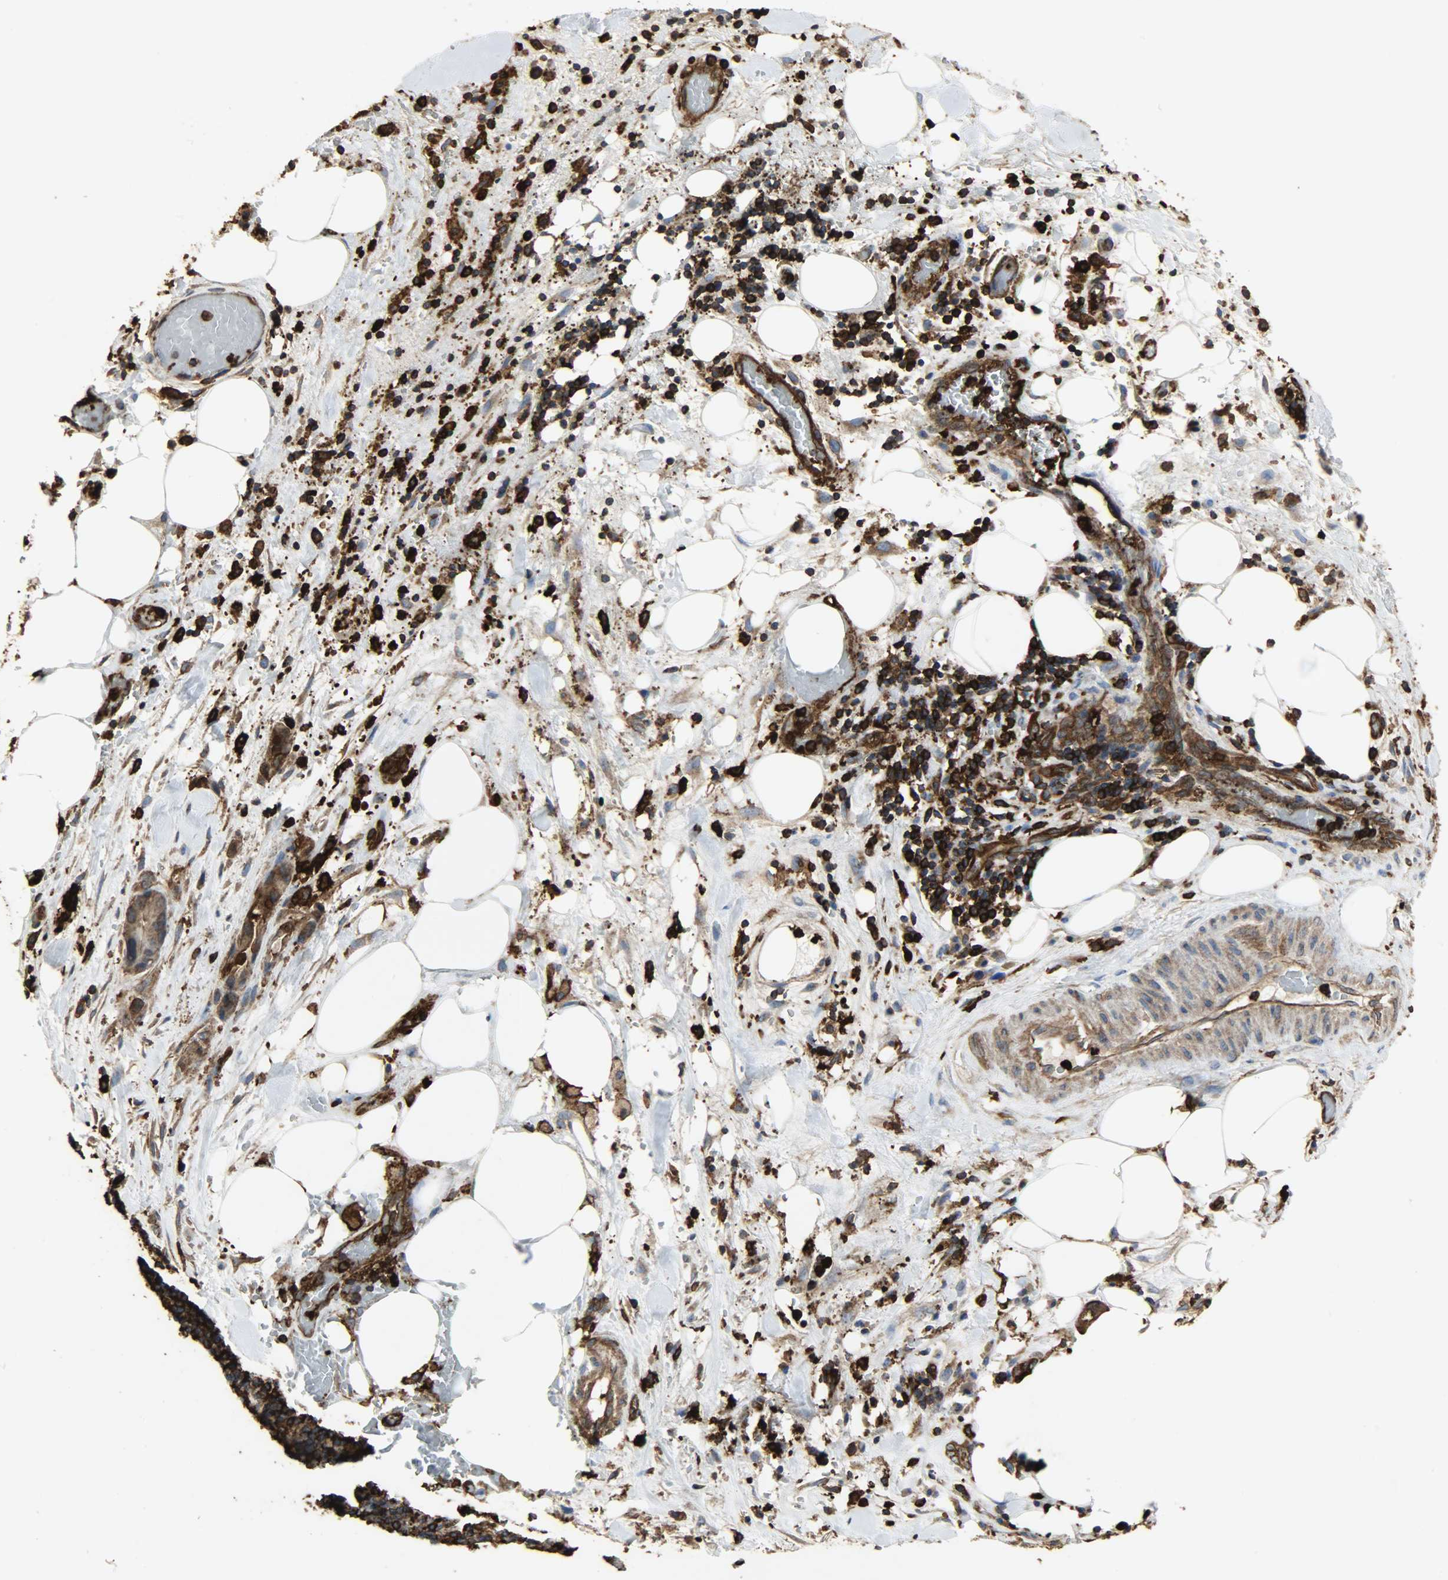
{"staining": {"intensity": "strong", "quantity": ">75%", "location": "cytoplasmic/membranous"}, "tissue": "liver cancer", "cell_type": "Tumor cells", "image_type": "cancer", "snomed": [{"axis": "morphology", "description": "Cholangiocarcinoma"}, {"axis": "topography", "description": "Liver"}], "caption": "Tumor cells reveal strong cytoplasmic/membranous staining in approximately >75% of cells in liver cancer.", "gene": "VASP", "patient": {"sex": "female", "age": 68}}